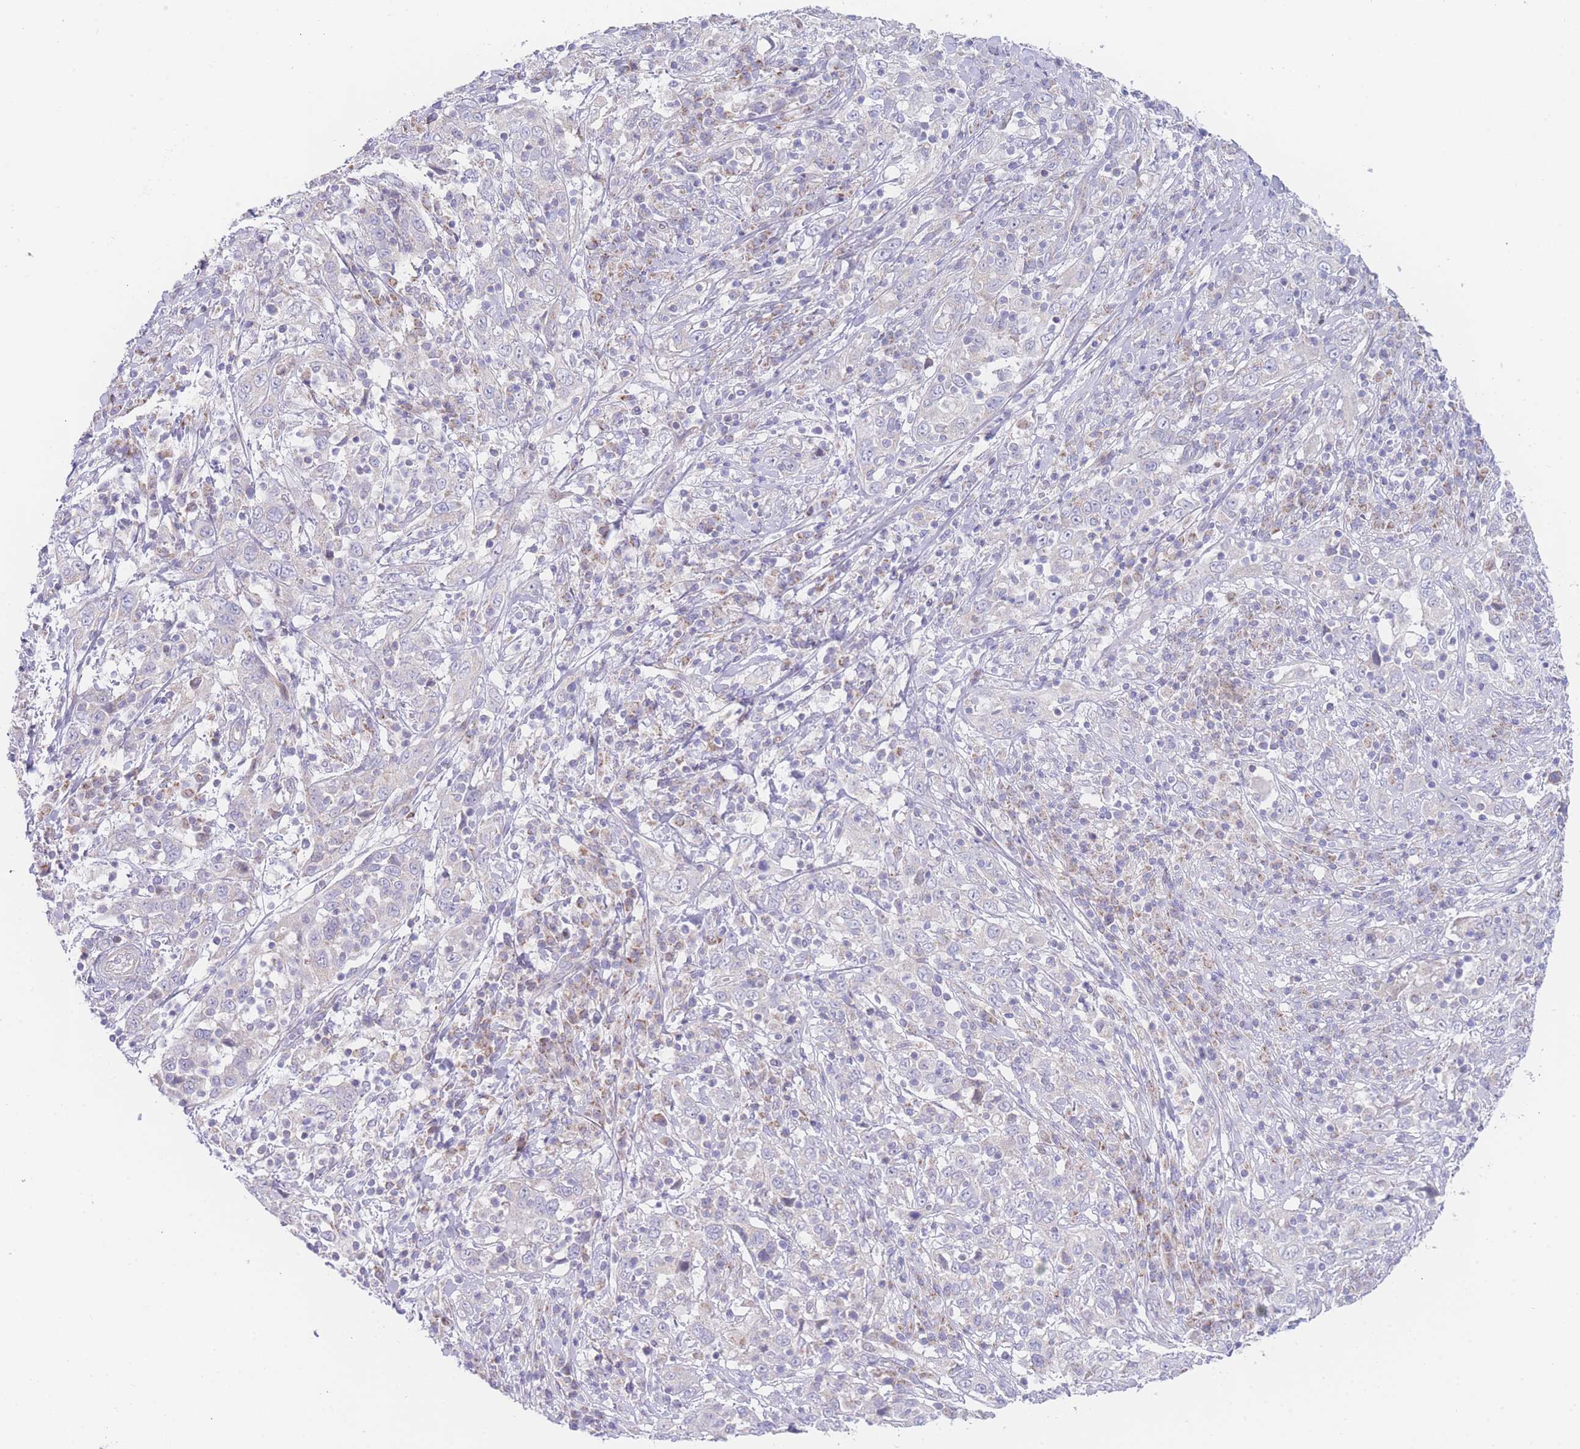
{"staining": {"intensity": "negative", "quantity": "none", "location": "none"}, "tissue": "cervical cancer", "cell_type": "Tumor cells", "image_type": "cancer", "snomed": [{"axis": "morphology", "description": "Squamous cell carcinoma, NOS"}, {"axis": "topography", "description": "Cervix"}], "caption": "IHC micrograph of cervical cancer (squamous cell carcinoma) stained for a protein (brown), which exhibits no positivity in tumor cells.", "gene": "GPAM", "patient": {"sex": "female", "age": 46}}